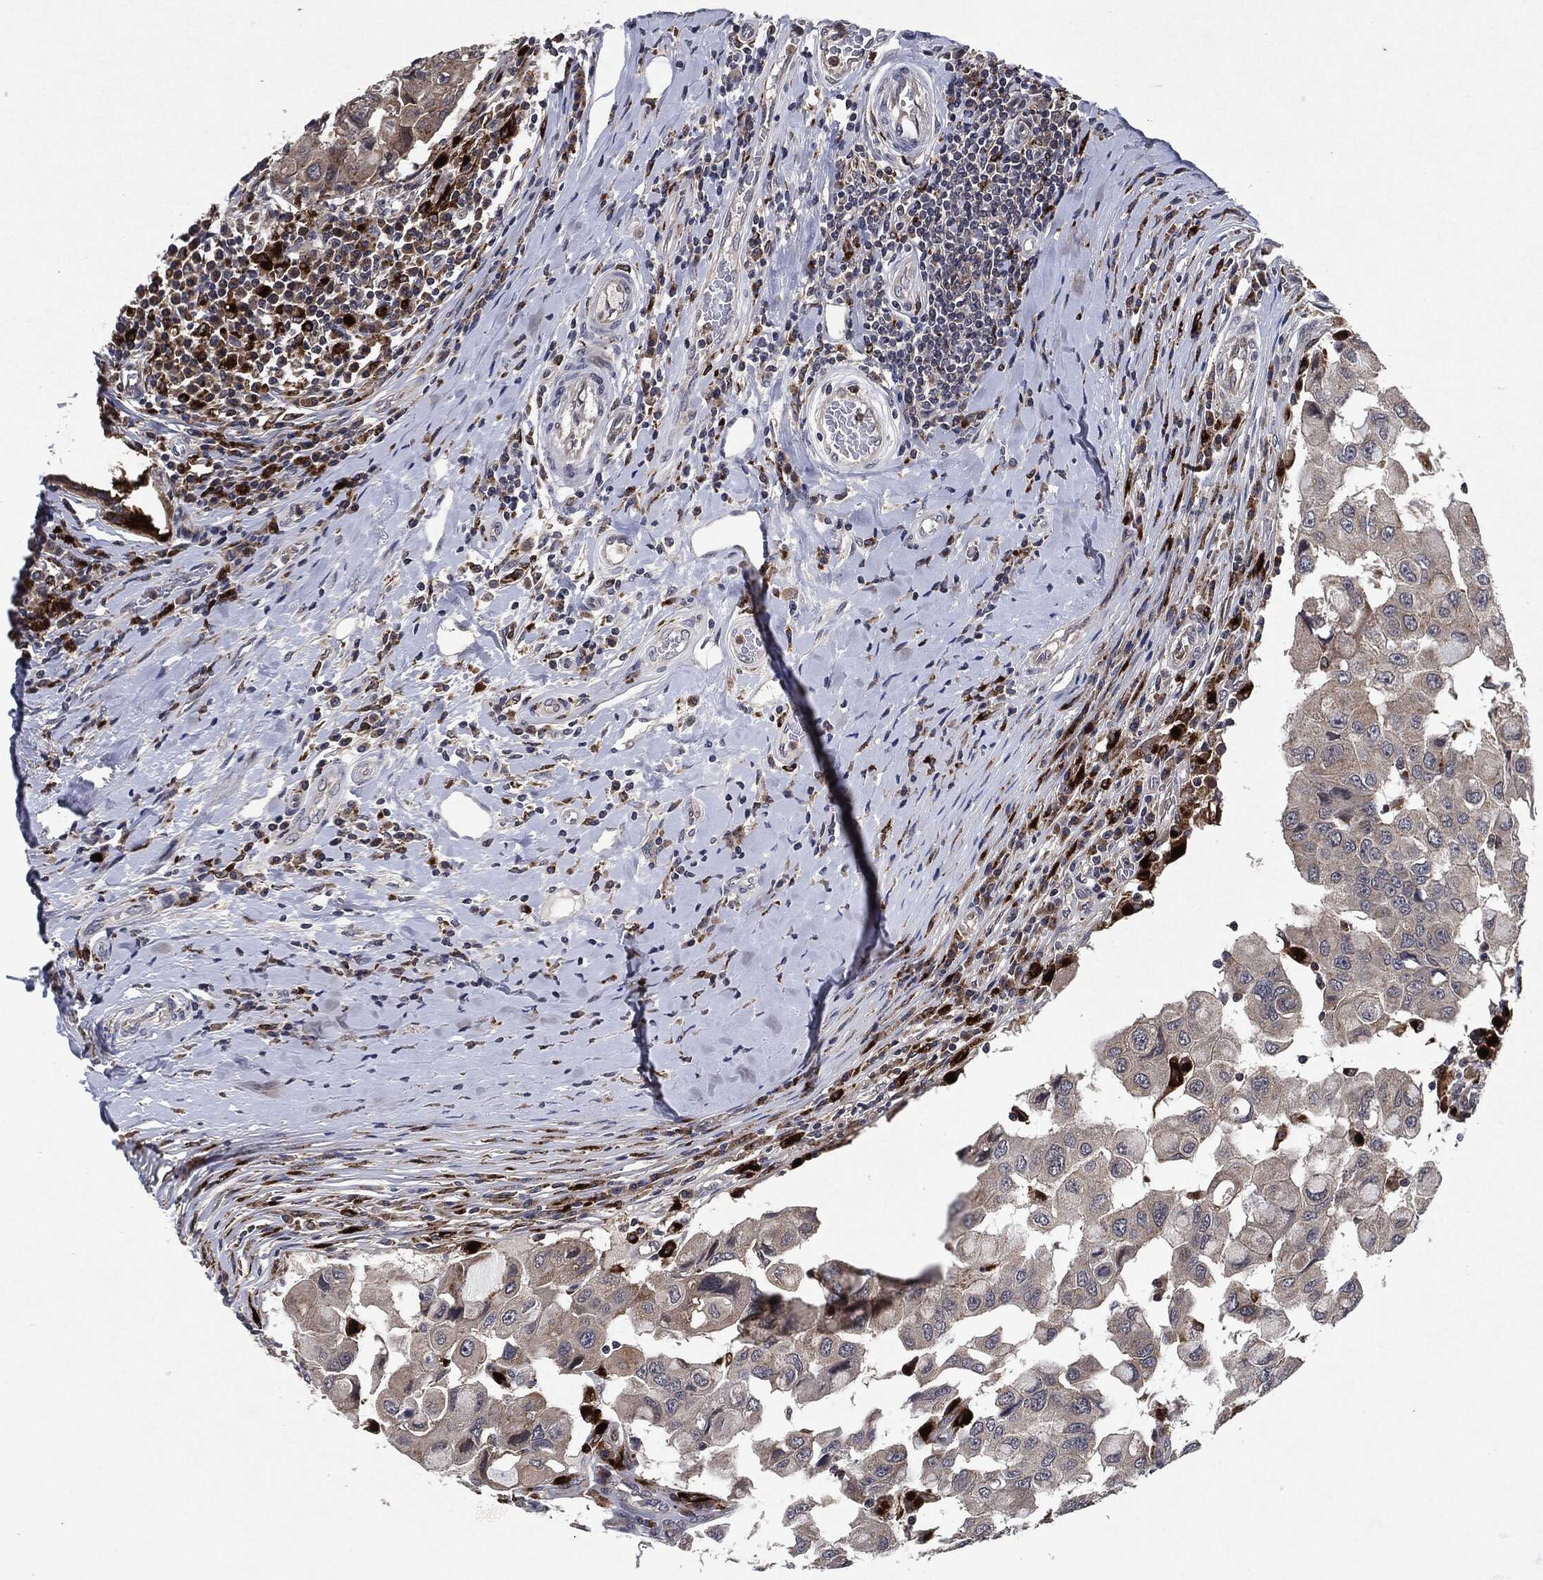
{"staining": {"intensity": "negative", "quantity": "none", "location": "none"}, "tissue": "breast cancer", "cell_type": "Tumor cells", "image_type": "cancer", "snomed": [{"axis": "morphology", "description": "Duct carcinoma"}, {"axis": "topography", "description": "Breast"}], "caption": "The histopathology image displays no staining of tumor cells in breast cancer. The staining is performed using DAB (3,3'-diaminobenzidine) brown chromogen with nuclei counter-stained in using hematoxylin.", "gene": "SLC31A2", "patient": {"sex": "female", "age": 27}}